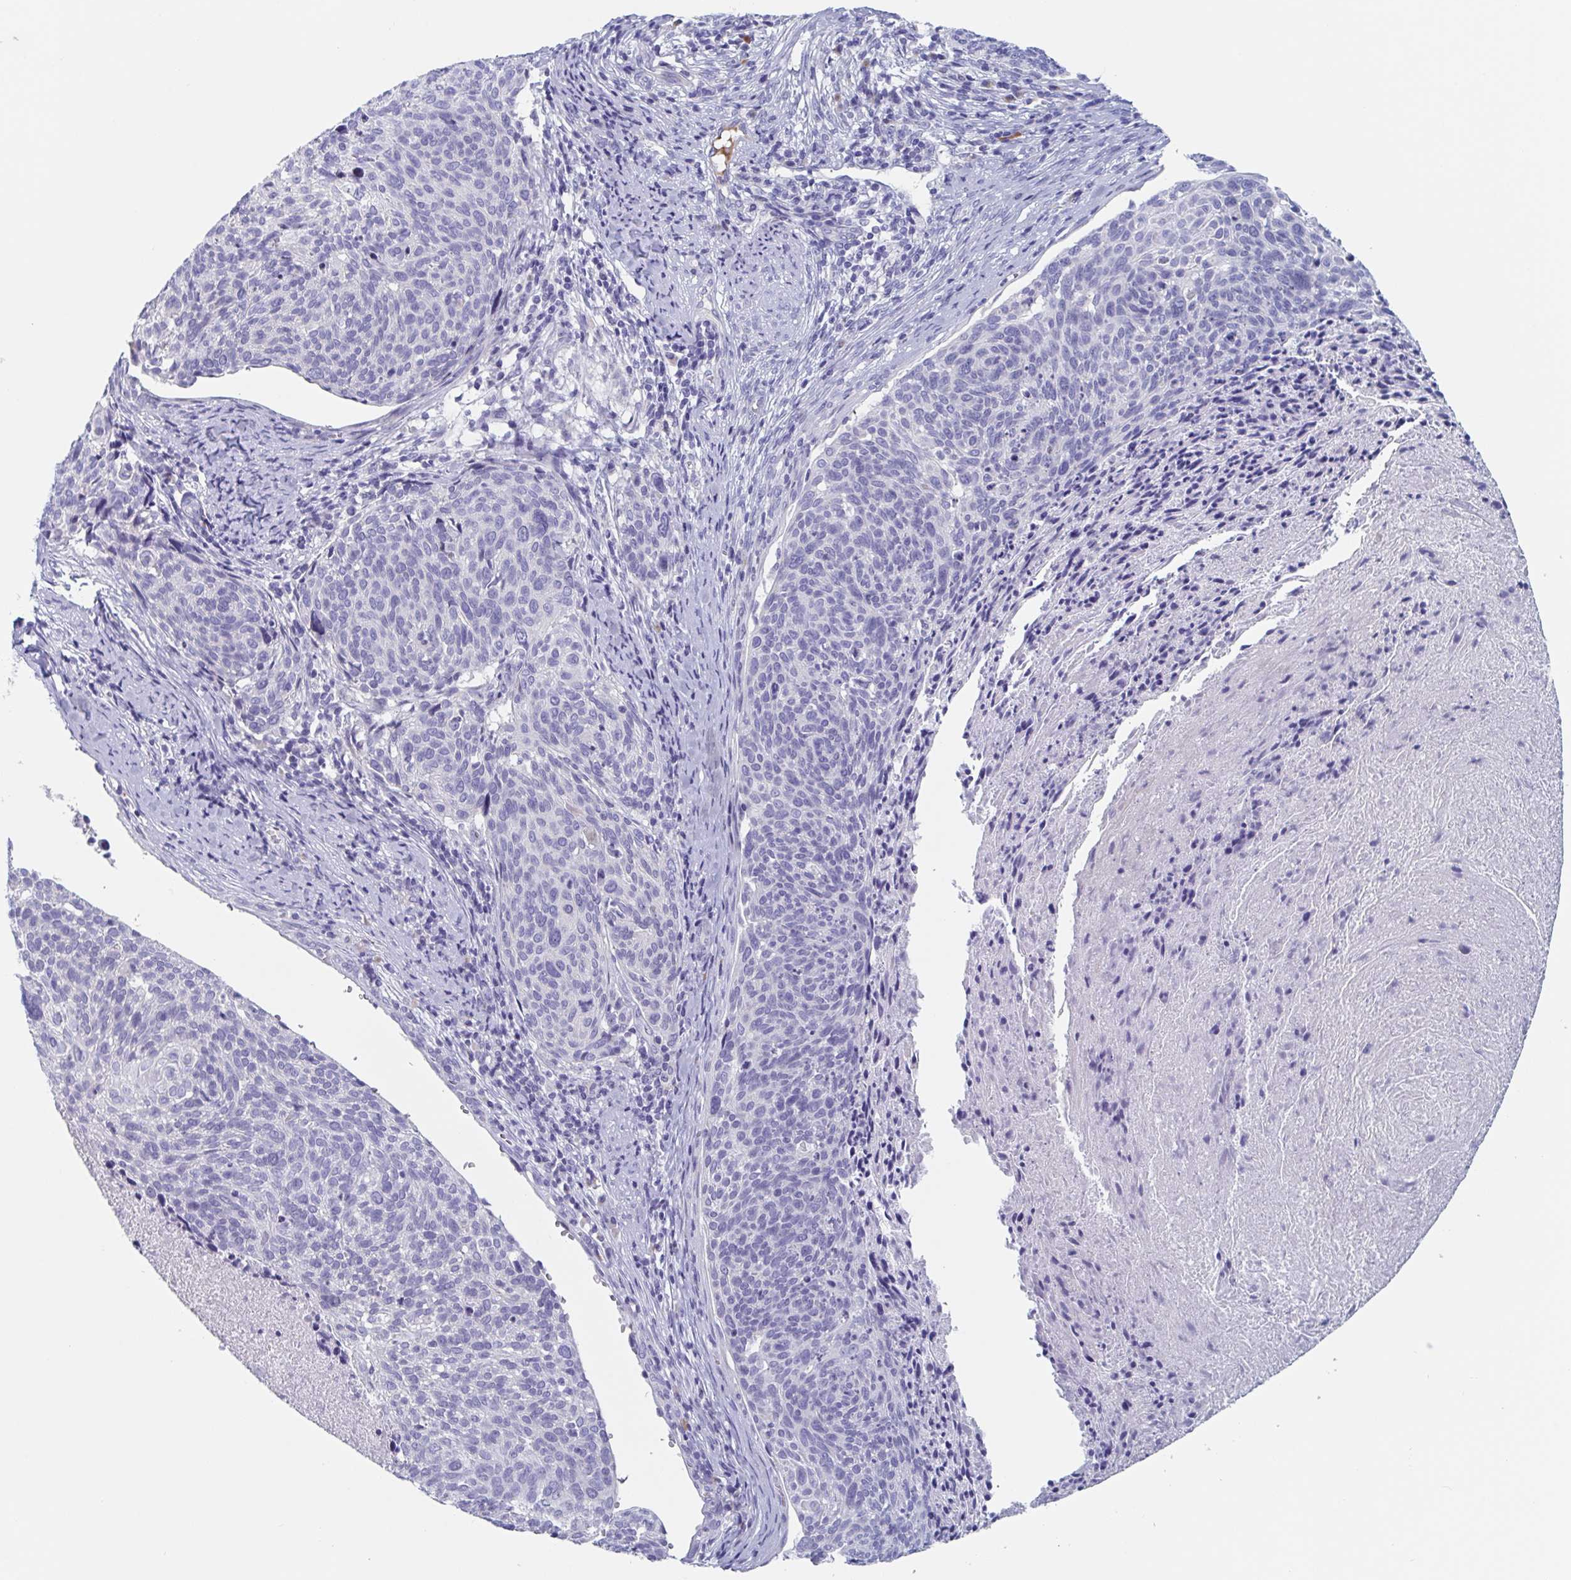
{"staining": {"intensity": "negative", "quantity": "none", "location": "none"}, "tissue": "cervical cancer", "cell_type": "Tumor cells", "image_type": "cancer", "snomed": [{"axis": "morphology", "description": "Squamous cell carcinoma, NOS"}, {"axis": "topography", "description": "Cervix"}], "caption": "High power microscopy image of an immunohistochemistry (IHC) micrograph of cervical cancer (squamous cell carcinoma), revealing no significant staining in tumor cells.", "gene": "NT5C3B", "patient": {"sex": "female", "age": 49}}